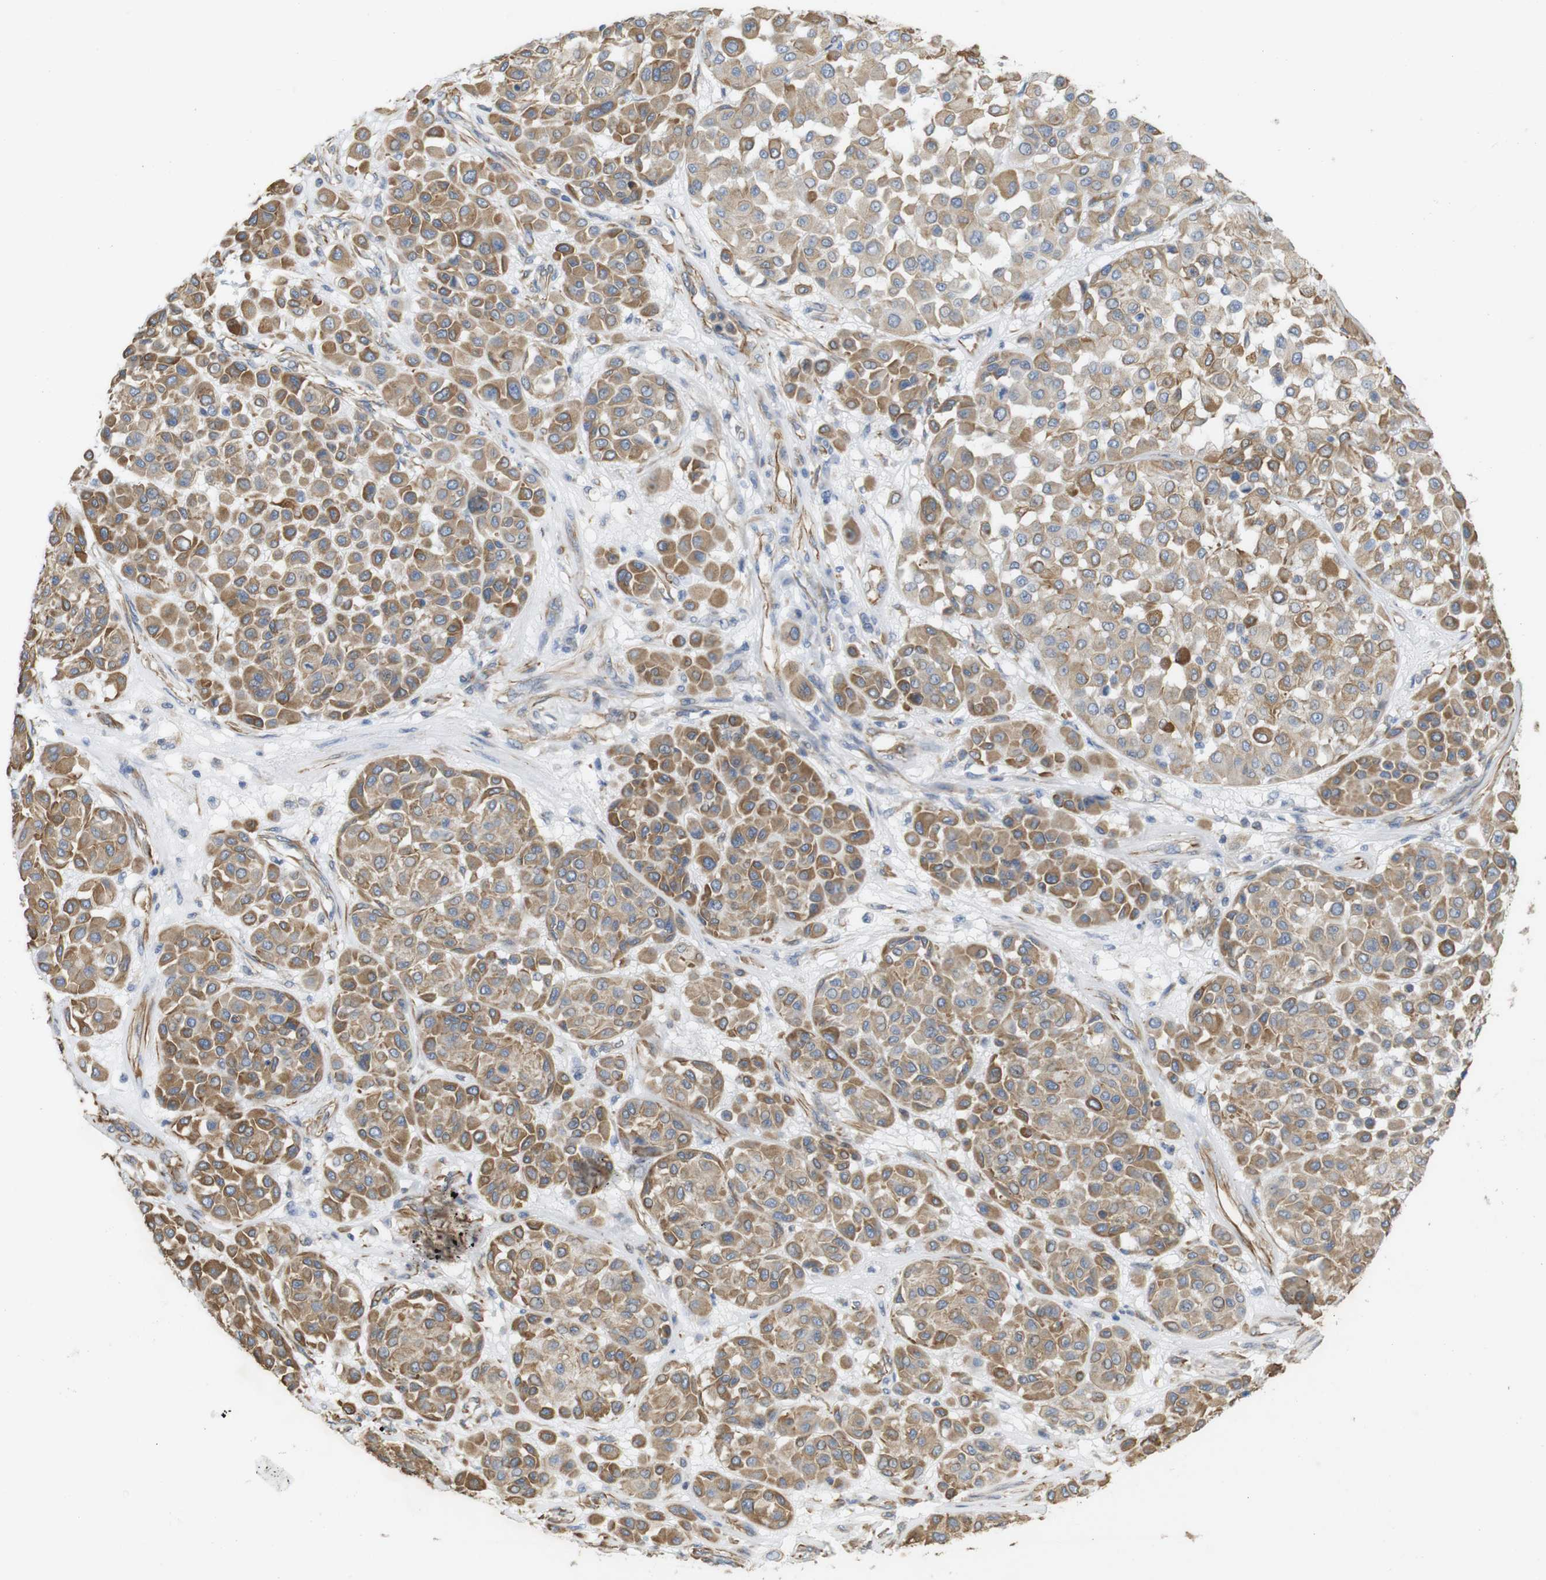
{"staining": {"intensity": "moderate", "quantity": ">75%", "location": "cytoplasmic/membranous"}, "tissue": "melanoma", "cell_type": "Tumor cells", "image_type": "cancer", "snomed": [{"axis": "morphology", "description": "Malignant melanoma, Metastatic site"}, {"axis": "topography", "description": "Soft tissue"}], "caption": "A histopathology image showing moderate cytoplasmic/membranous expression in approximately >75% of tumor cells in malignant melanoma (metastatic site), as visualized by brown immunohistochemical staining.", "gene": "MS4A10", "patient": {"sex": "male", "age": 41}}